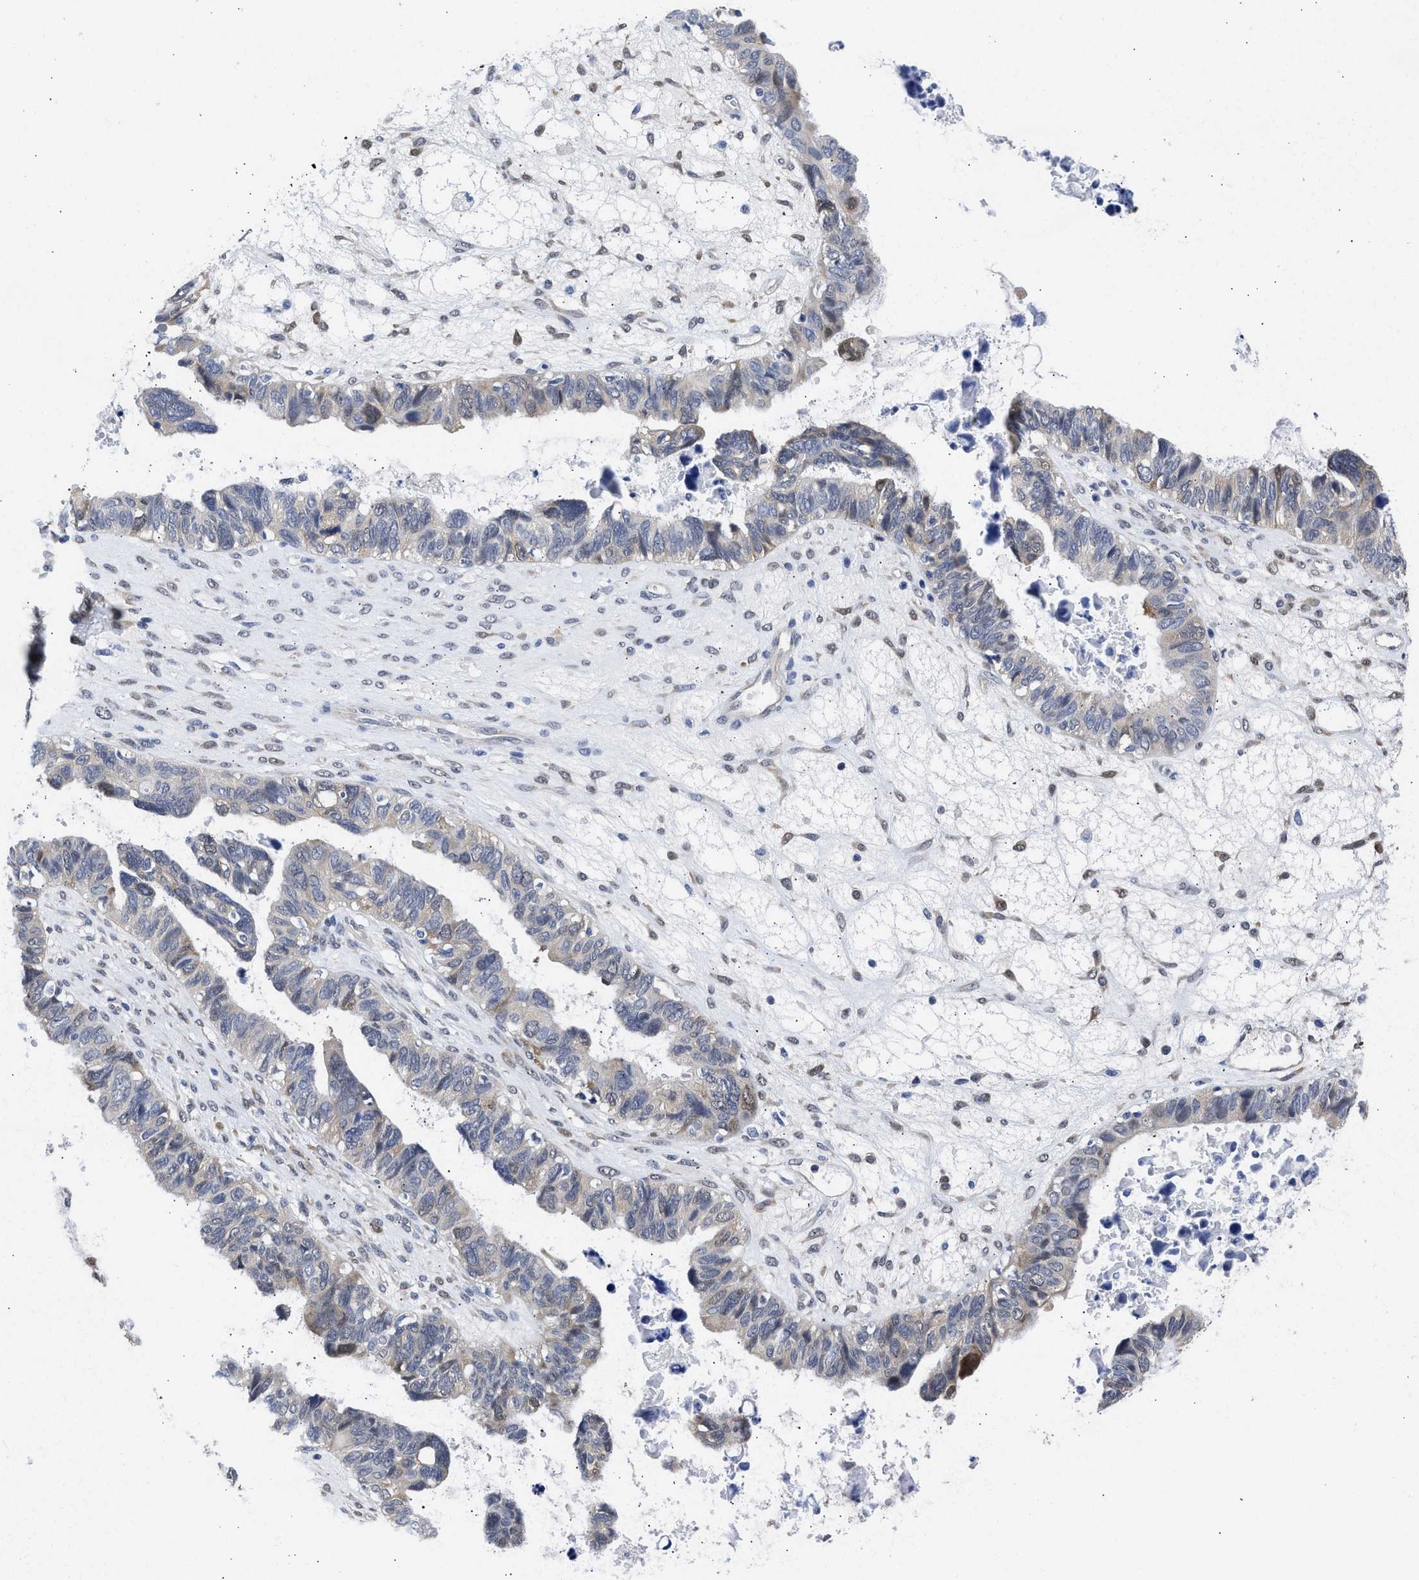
{"staining": {"intensity": "weak", "quantity": "<25%", "location": "cytoplasmic/membranous,nuclear"}, "tissue": "ovarian cancer", "cell_type": "Tumor cells", "image_type": "cancer", "snomed": [{"axis": "morphology", "description": "Cystadenocarcinoma, serous, NOS"}, {"axis": "topography", "description": "Ovary"}], "caption": "Immunohistochemical staining of human ovarian serous cystadenocarcinoma displays no significant expression in tumor cells.", "gene": "XPO5", "patient": {"sex": "female", "age": 79}}